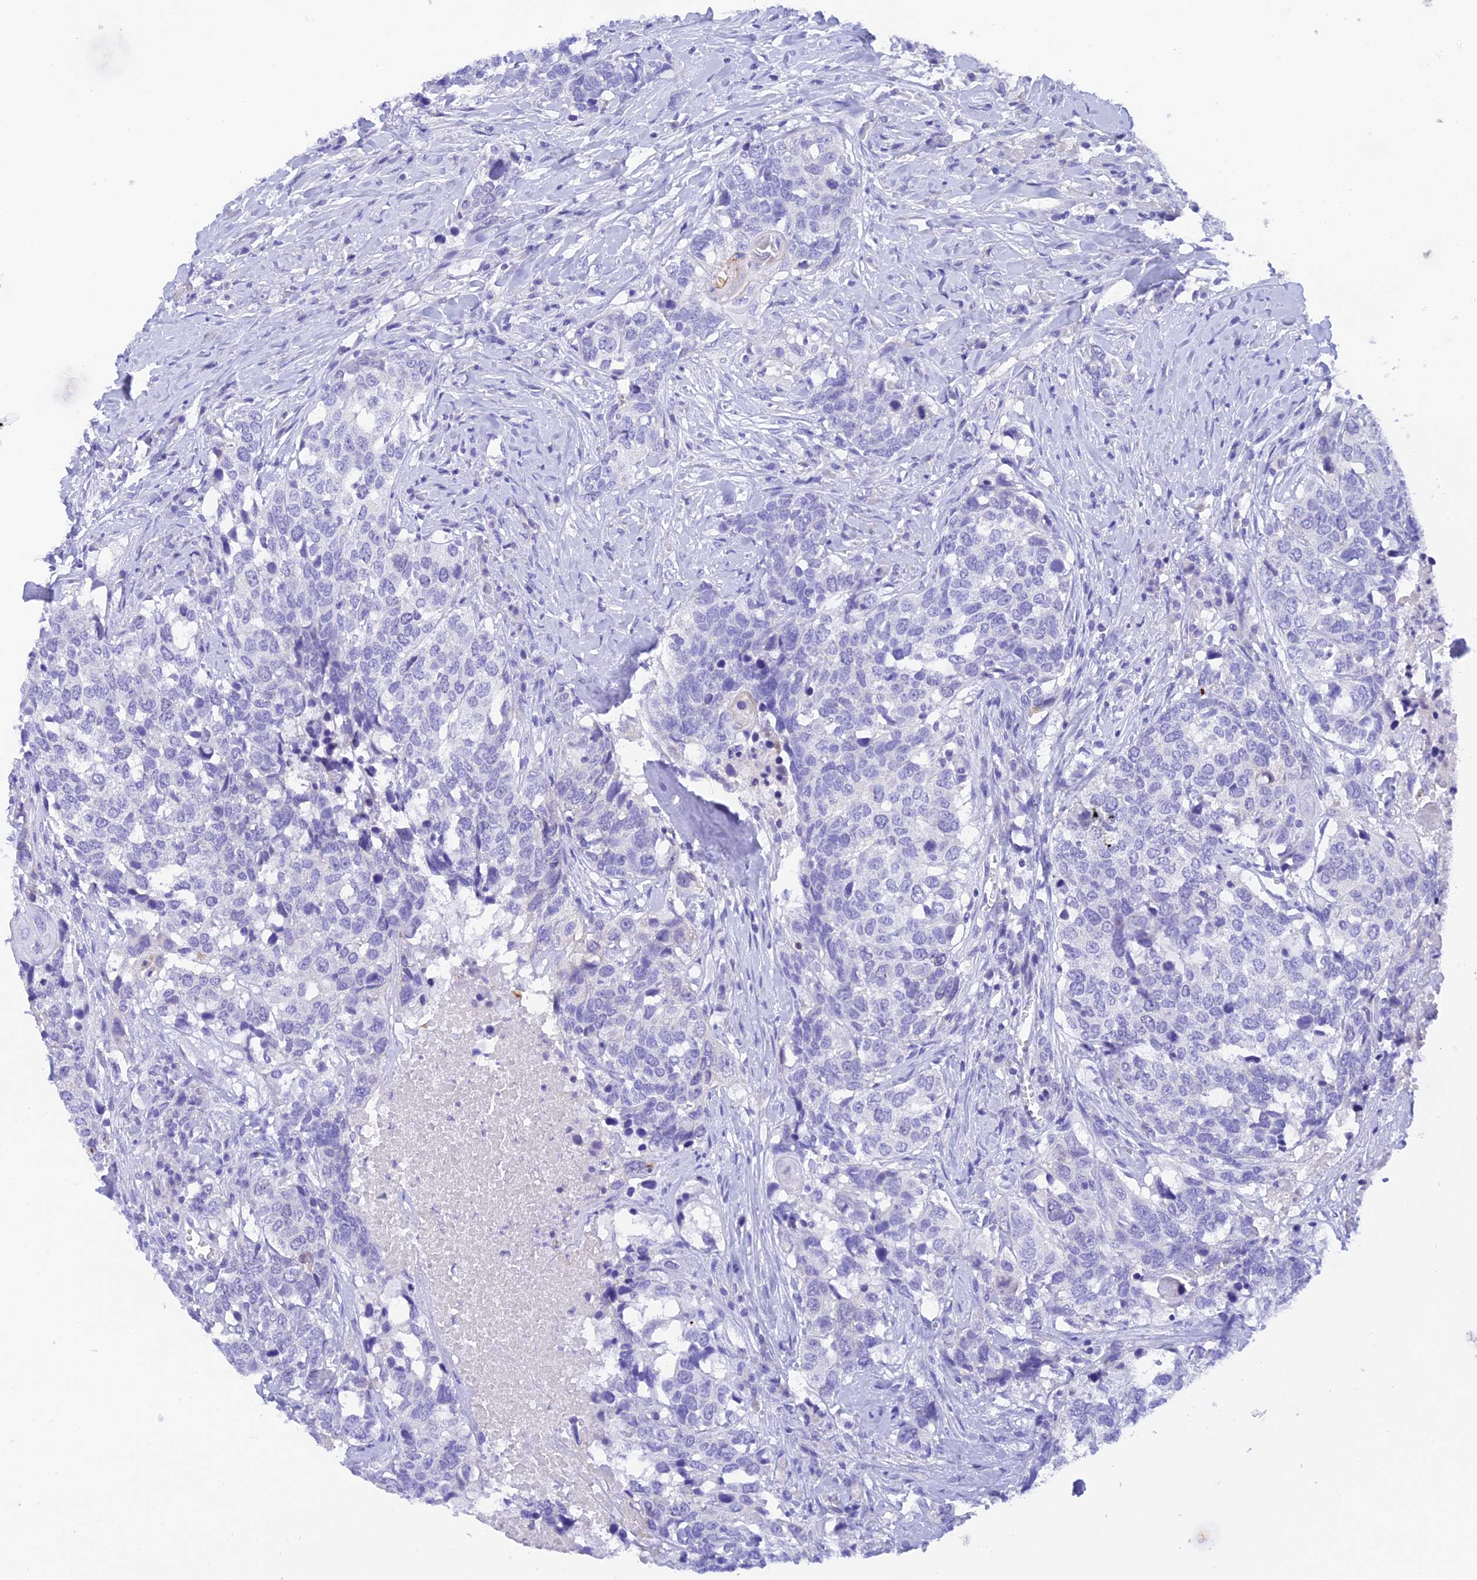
{"staining": {"intensity": "negative", "quantity": "none", "location": "none"}, "tissue": "head and neck cancer", "cell_type": "Tumor cells", "image_type": "cancer", "snomed": [{"axis": "morphology", "description": "Squamous cell carcinoma, NOS"}, {"axis": "topography", "description": "Head-Neck"}], "caption": "Immunohistochemical staining of human squamous cell carcinoma (head and neck) shows no significant staining in tumor cells.", "gene": "KDELR3", "patient": {"sex": "male", "age": 66}}